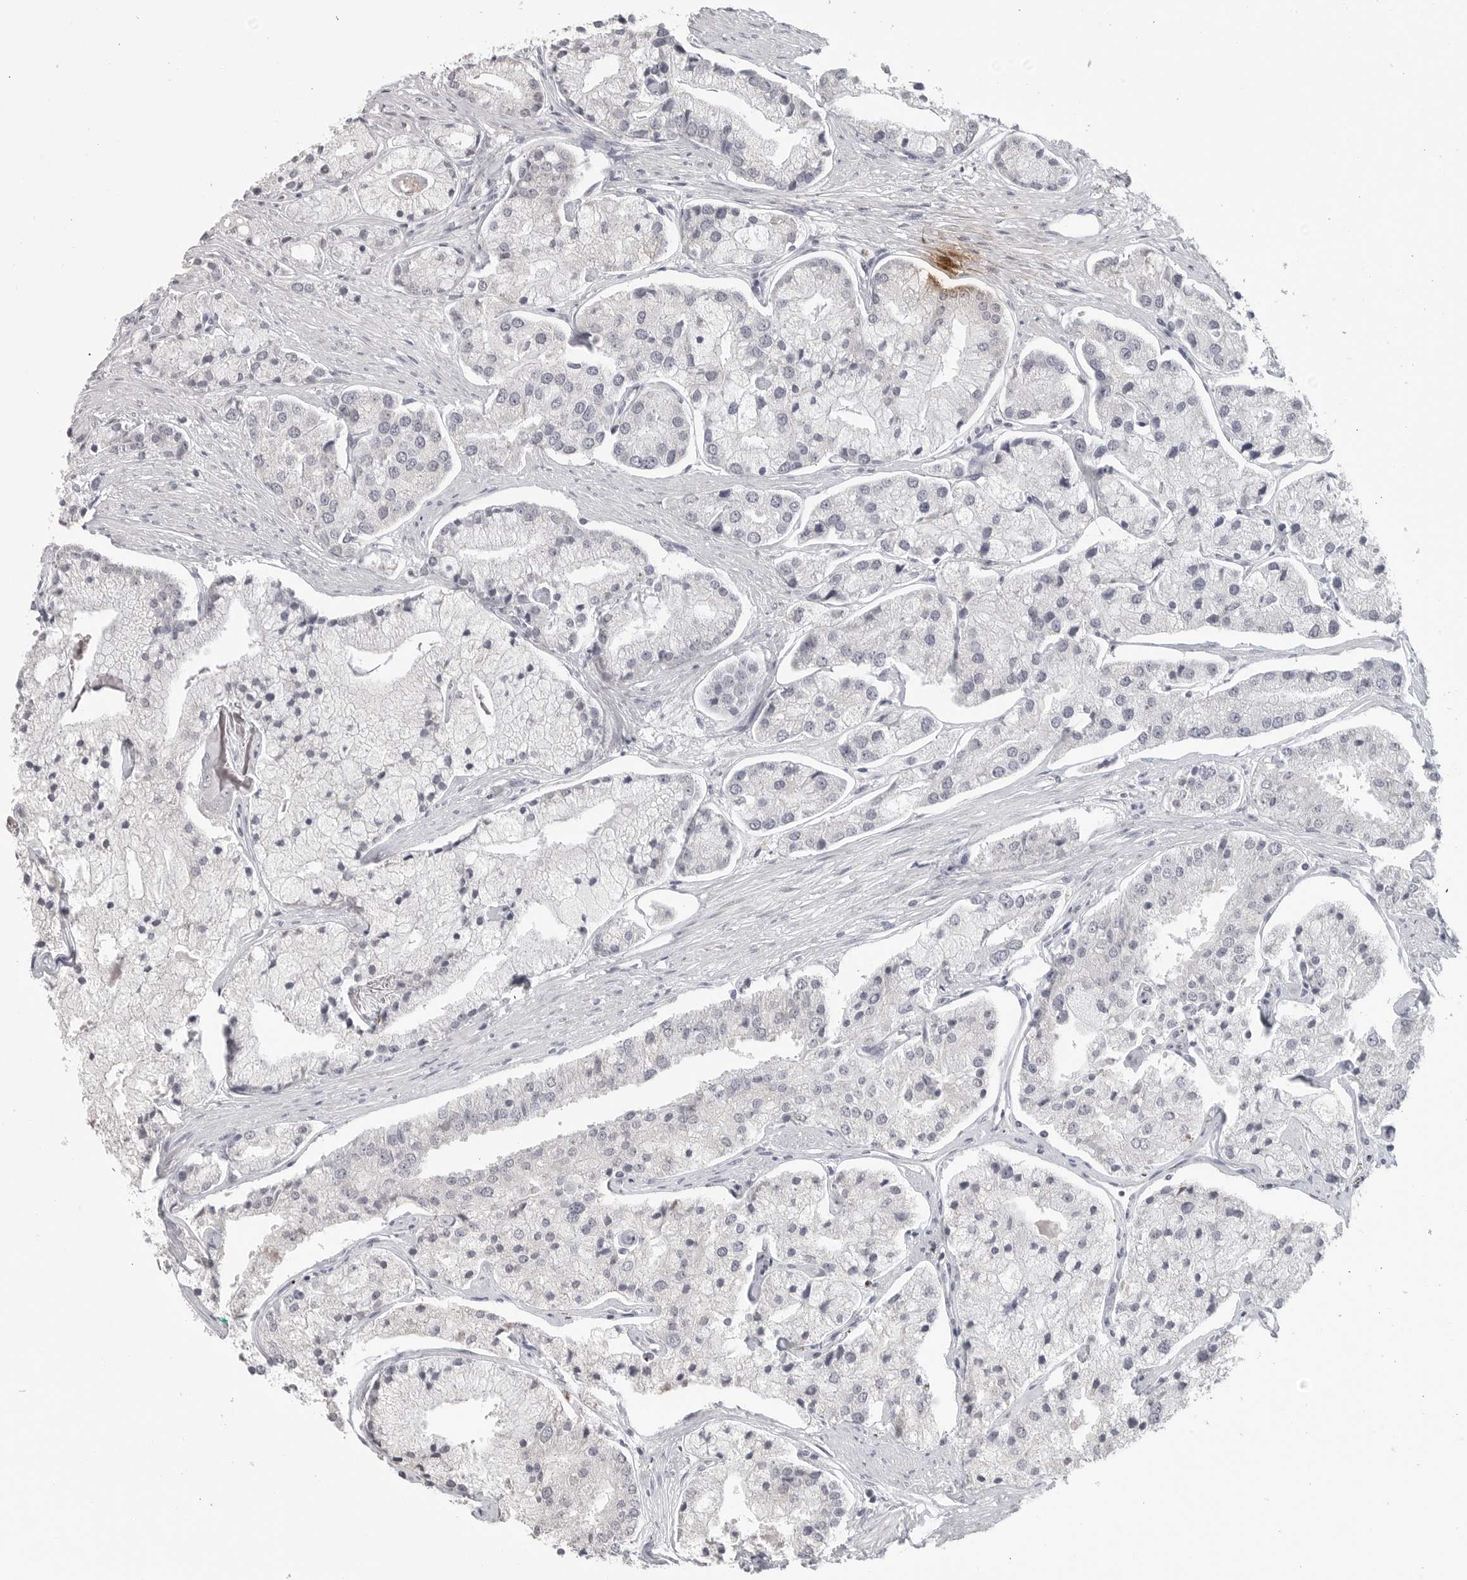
{"staining": {"intensity": "negative", "quantity": "none", "location": "none"}, "tissue": "prostate cancer", "cell_type": "Tumor cells", "image_type": "cancer", "snomed": [{"axis": "morphology", "description": "Adenocarcinoma, High grade"}, {"axis": "topography", "description": "Prostate"}], "caption": "Tumor cells are negative for brown protein staining in adenocarcinoma (high-grade) (prostate).", "gene": "PRSS1", "patient": {"sex": "male", "age": 50}}